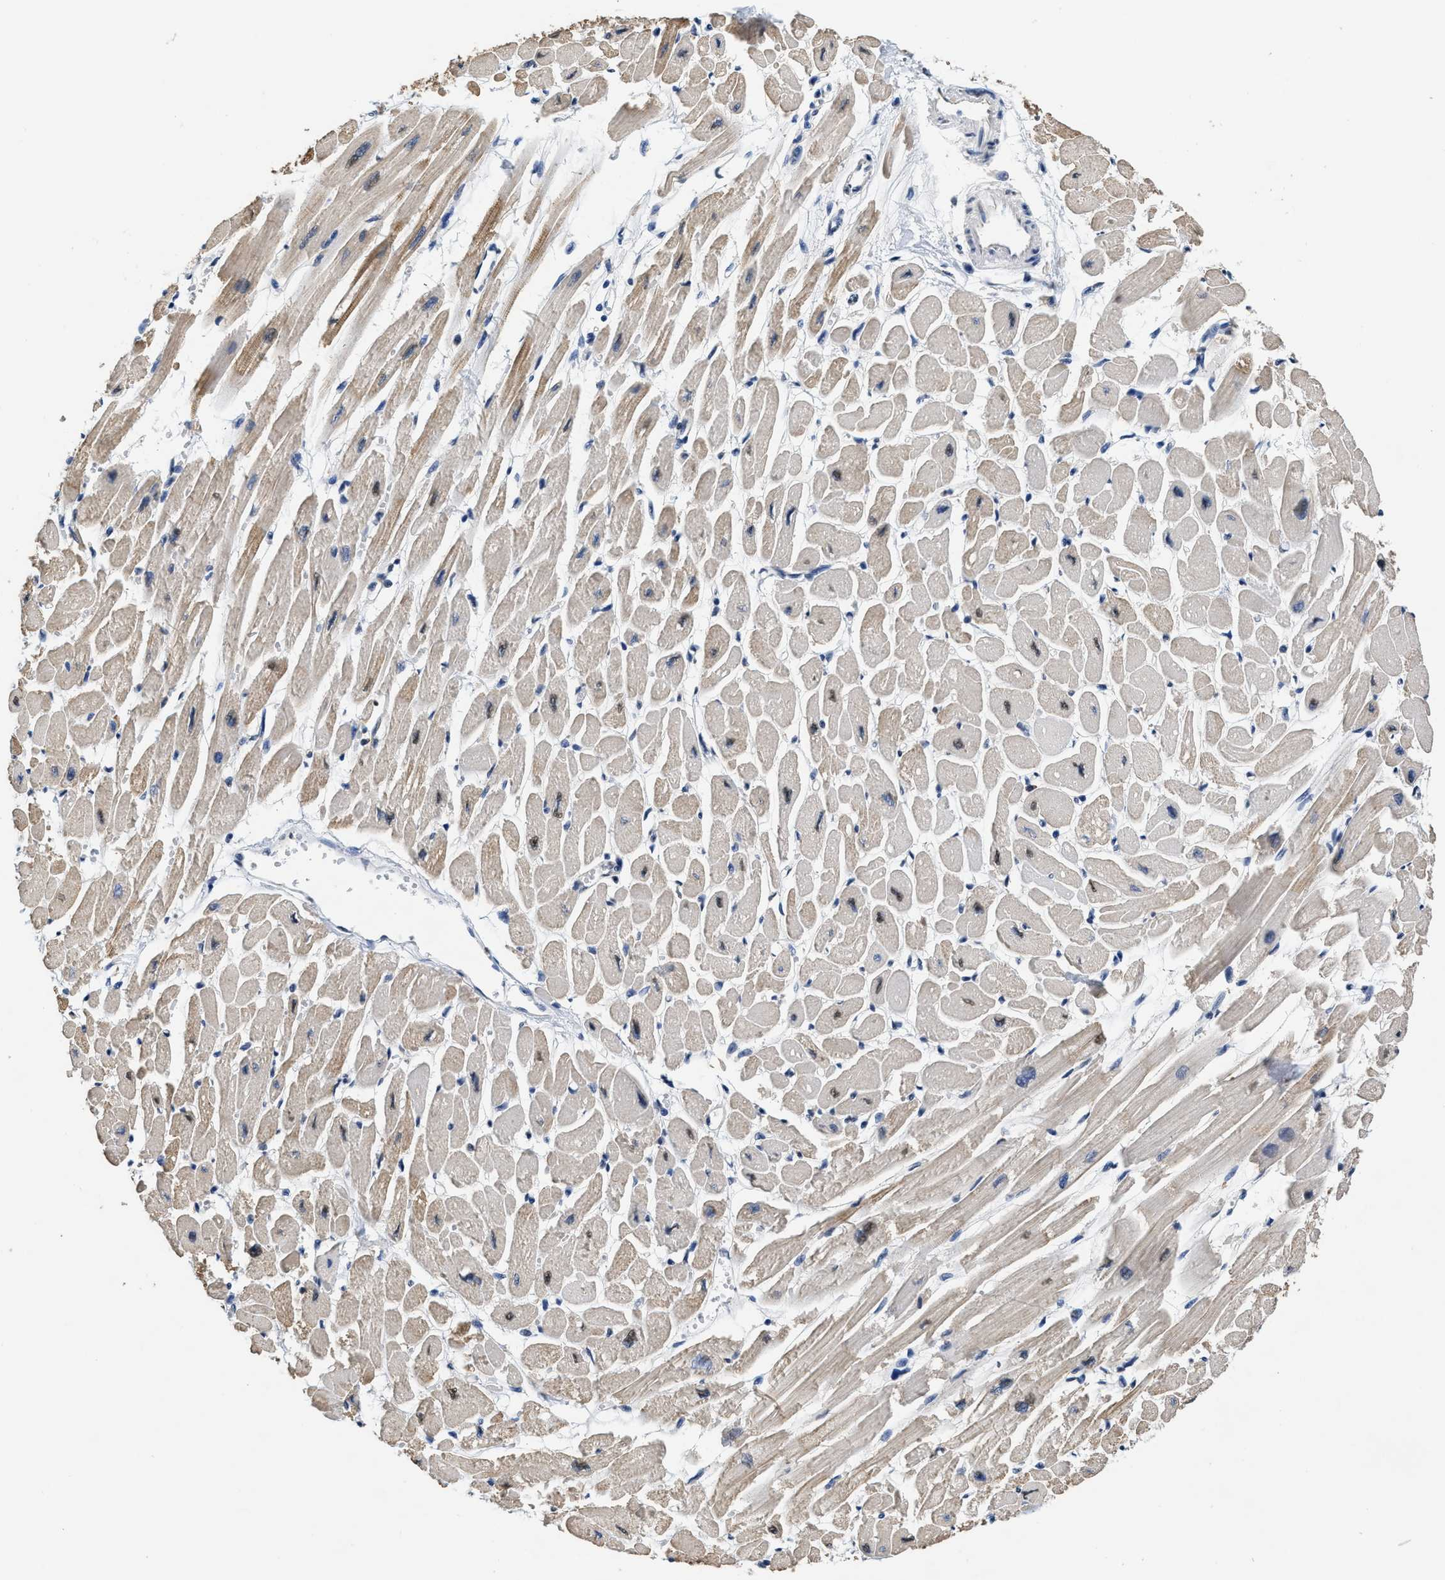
{"staining": {"intensity": "moderate", "quantity": "25%-75%", "location": "cytoplasmic/membranous,nuclear"}, "tissue": "heart muscle", "cell_type": "Cardiomyocytes", "image_type": "normal", "snomed": [{"axis": "morphology", "description": "Normal tissue, NOS"}, {"axis": "topography", "description": "Heart"}], "caption": "Cardiomyocytes demonstrate moderate cytoplasmic/membranous,nuclear expression in about 25%-75% of cells in normal heart muscle. The protein of interest is shown in brown color, while the nuclei are stained blue.", "gene": "SUPT16H", "patient": {"sex": "female", "age": 54}}